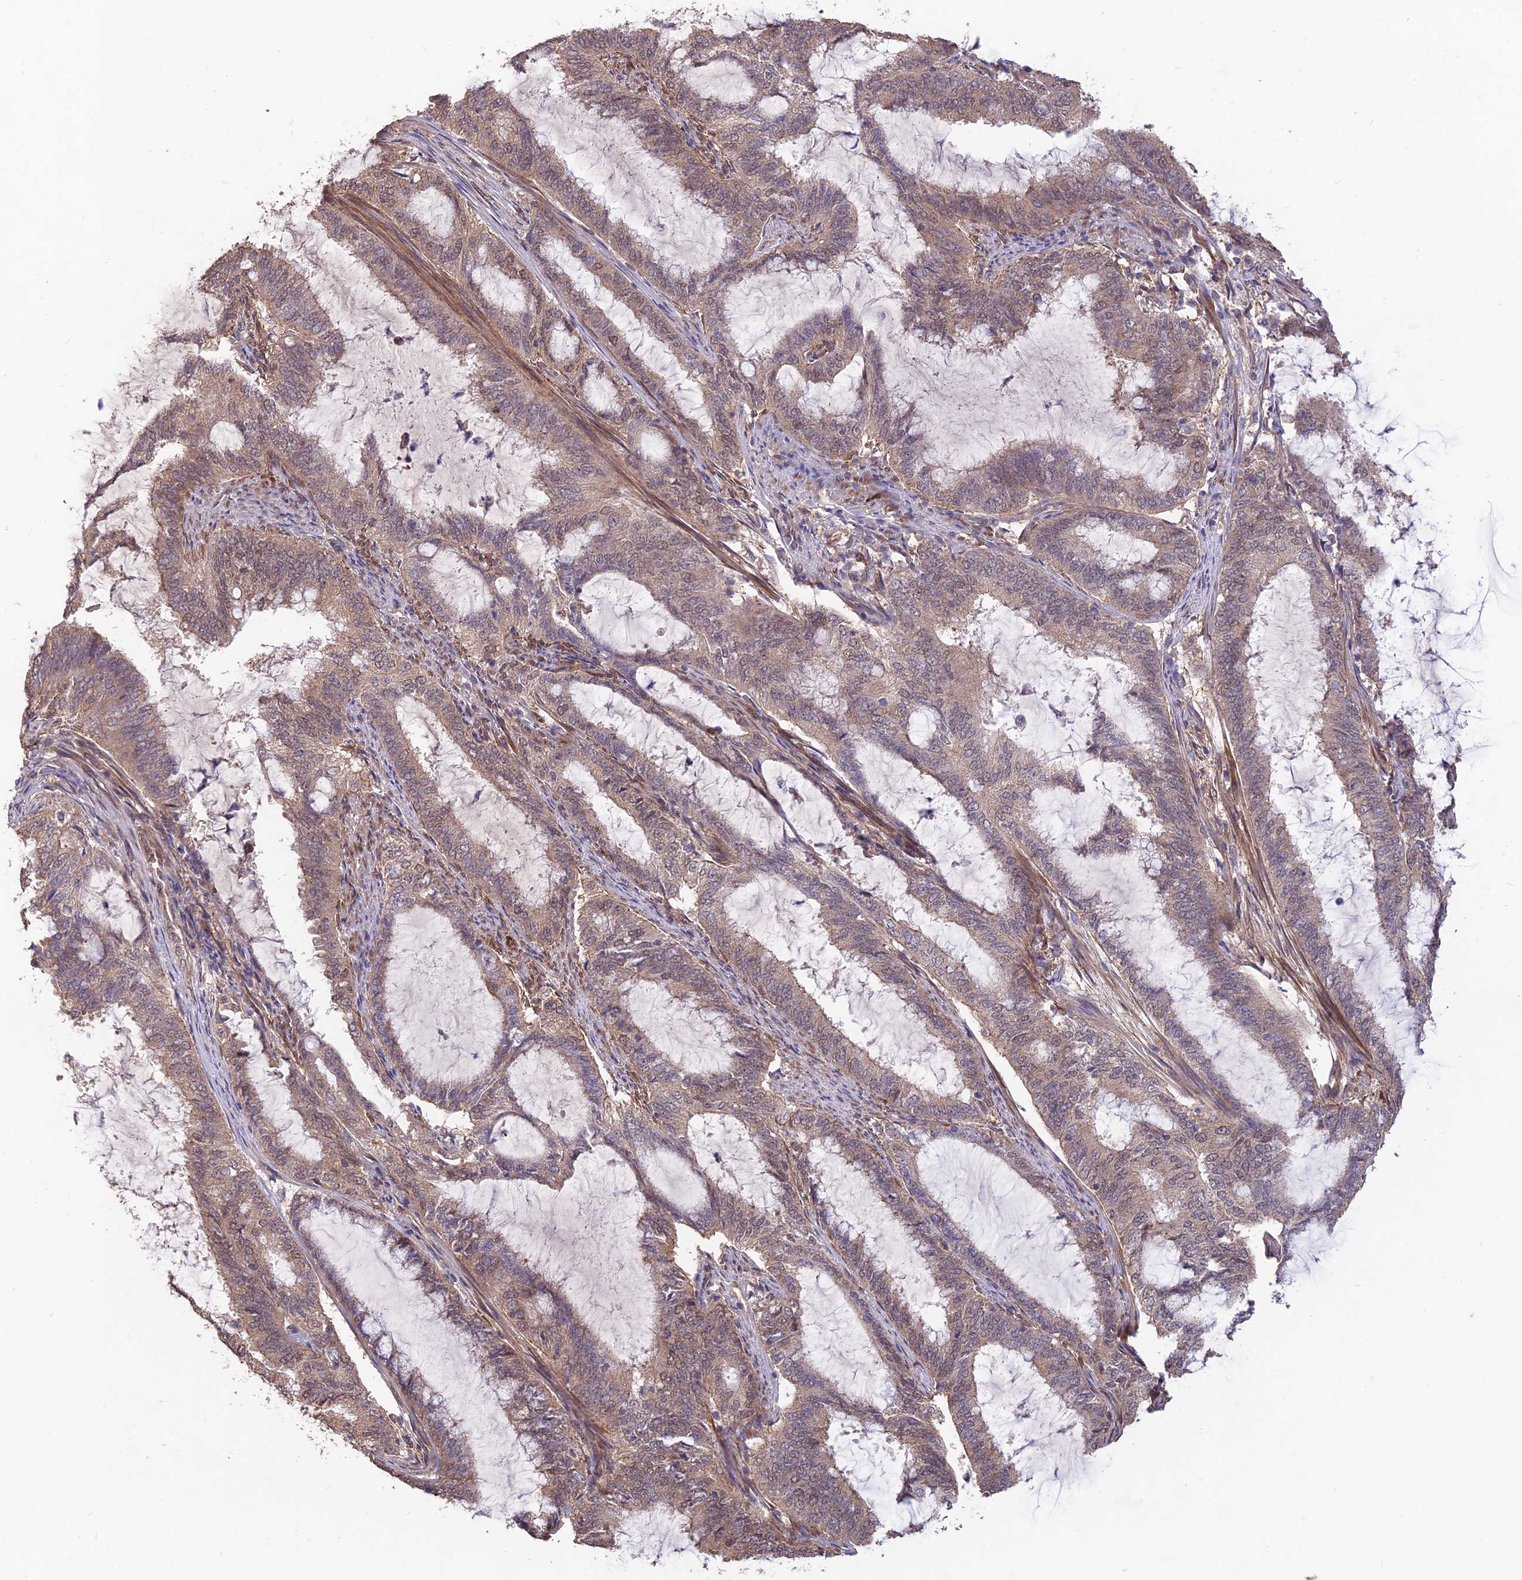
{"staining": {"intensity": "weak", "quantity": ">75%", "location": "cytoplasmic/membranous"}, "tissue": "endometrial cancer", "cell_type": "Tumor cells", "image_type": "cancer", "snomed": [{"axis": "morphology", "description": "Adenocarcinoma, NOS"}, {"axis": "topography", "description": "Endometrium"}], "caption": "Tumor cells demonstrate weak cytoplasmic/membranous staining in about >75% of cells in endometrial adenocarcinoma.", "gene": "PAGR1", "patient": {"sex": "female", "age": 51}}